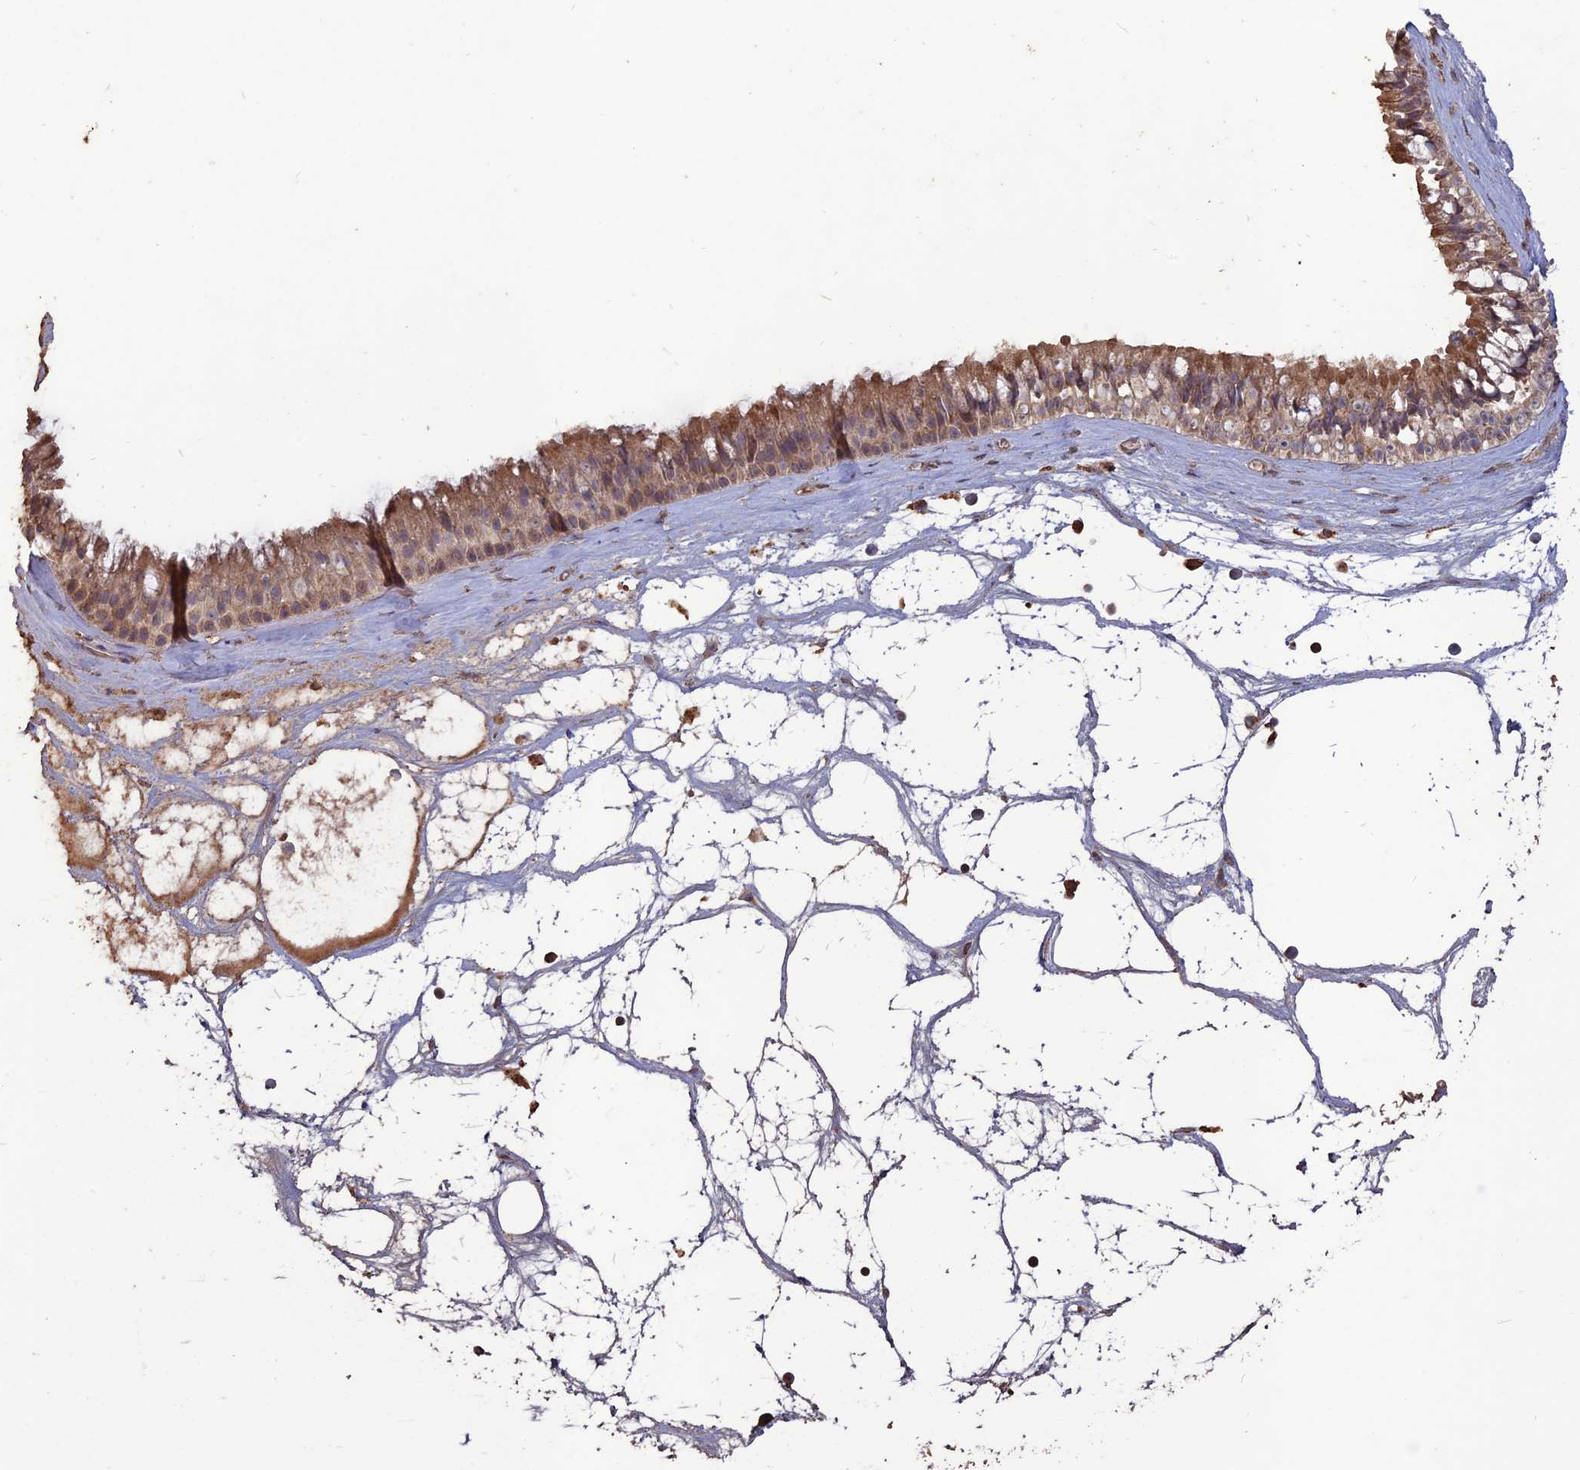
{"staining": {"intensity": "moderate", "quantity": ">75%", "location": "cytoplasmic/membranous"}, "tissue": "nasopharynx", "cell_type": "Respiratory epithelial cells", "image_type": "normal", "snomed": [{"axis": "morphology", "description": "Normal tissue, NOS"}, {"axis": "topography", "description": "Nasopharynx"}], "caption": "IHC of unremarkable human nasopharynx shows medium levels of moderate cytoplasmic/membranous positivity in approximately >75% of respiratory epithelial cells.", "gene": "LAYN", "patient": {"sex": "male", "age": 64}}